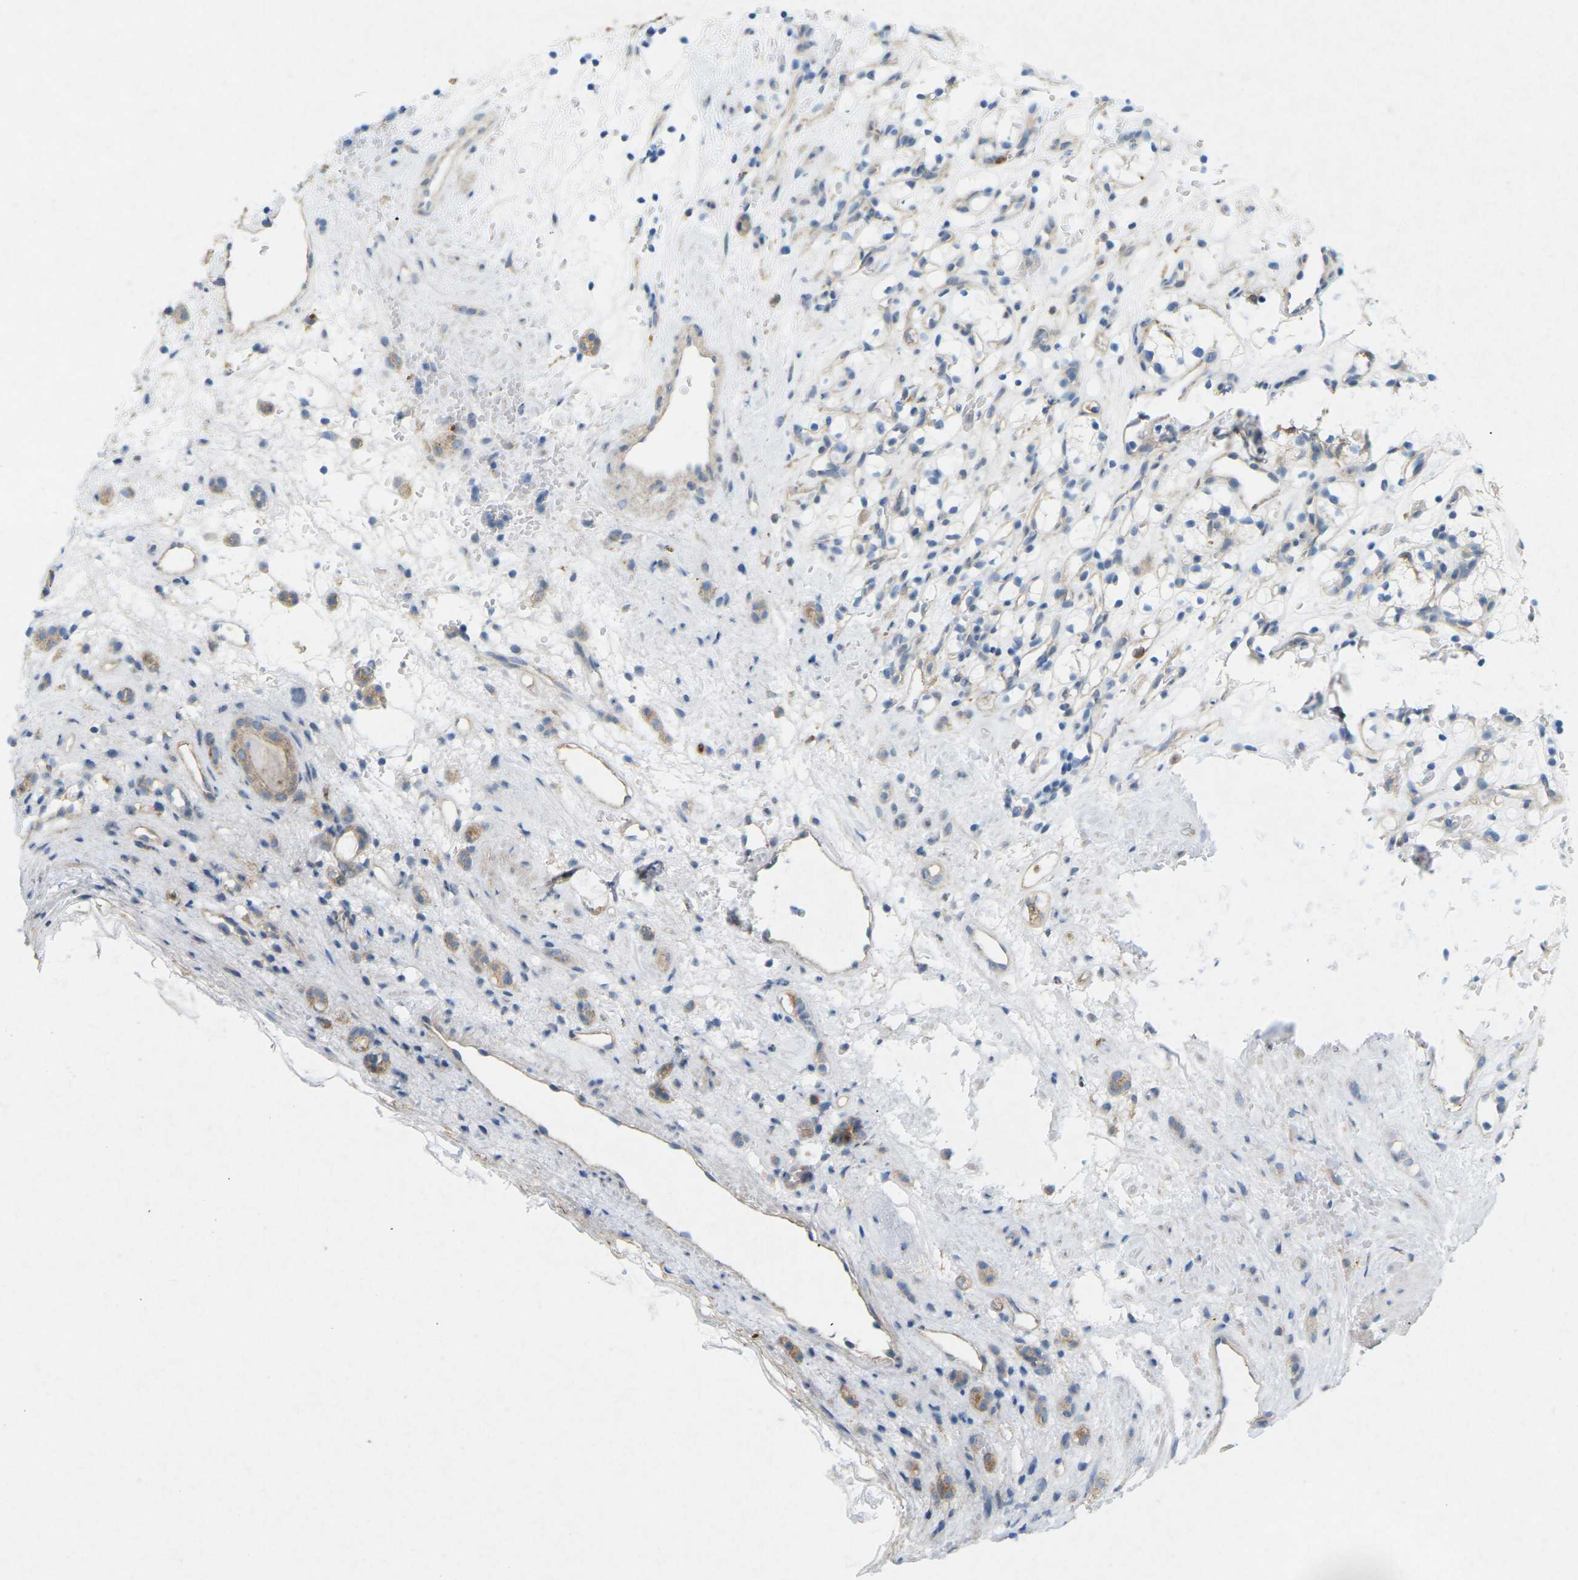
{"staining": {"intensity": "negative", "quantity": "none", "location": "none"}, "tissue": "renal cancer", "cell_type": "Tumor cells", "image_type": "cancer", "snomed": [{"axis": "morphology", "description": "Adenocarcinoma, NOS"}, {"axis": "topography", "description": "Kidney"}], "caption": "Immunohistochemistry of adenocarcinoma (renal) displays no expression in tumor cells.", "gene": "STK11", "patient": {"sex": "female", "age": 60}}